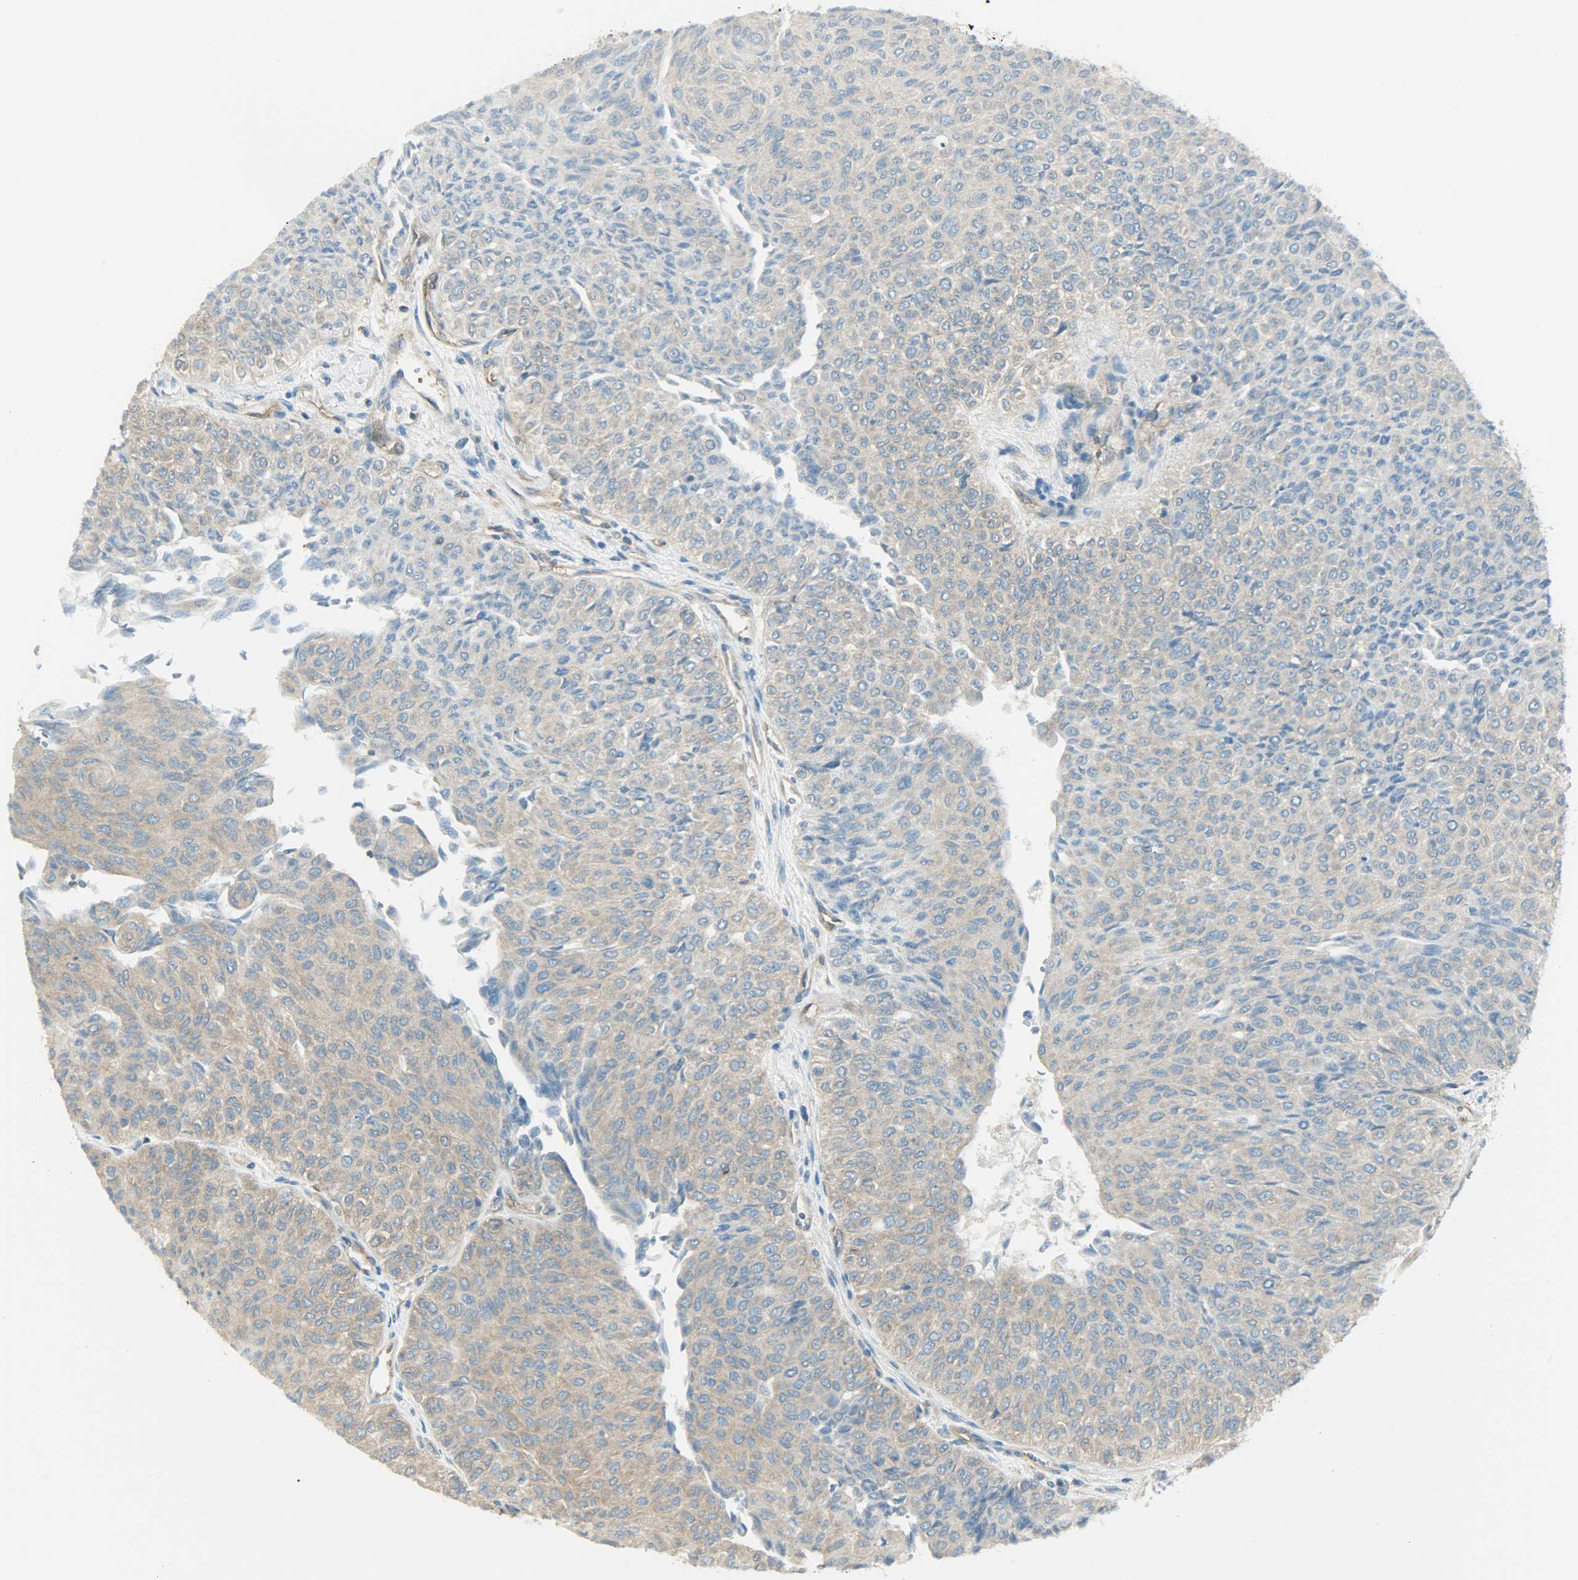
{"staining": {"intensity": "weak", "quantity": ">75%", "location": "cytoplasmic/membranous"}, "tissue": "urothelial cancer", "cell_type": "Tumor cells", "image_type": "cancer", "snomed": [{"axis": "morphology", "description": "Urothelial carcinoma, Low grade"}, {"axis": "topography", "description": "Urinary bladder"}], "caption": "A brown stain highlights weak cytoplasmic/membranous staining of a protein in low-grade urothelial carcinoma tumor cells.", "gene": "TSC22D2", "patient": {"sex": "male", "age": 78}}